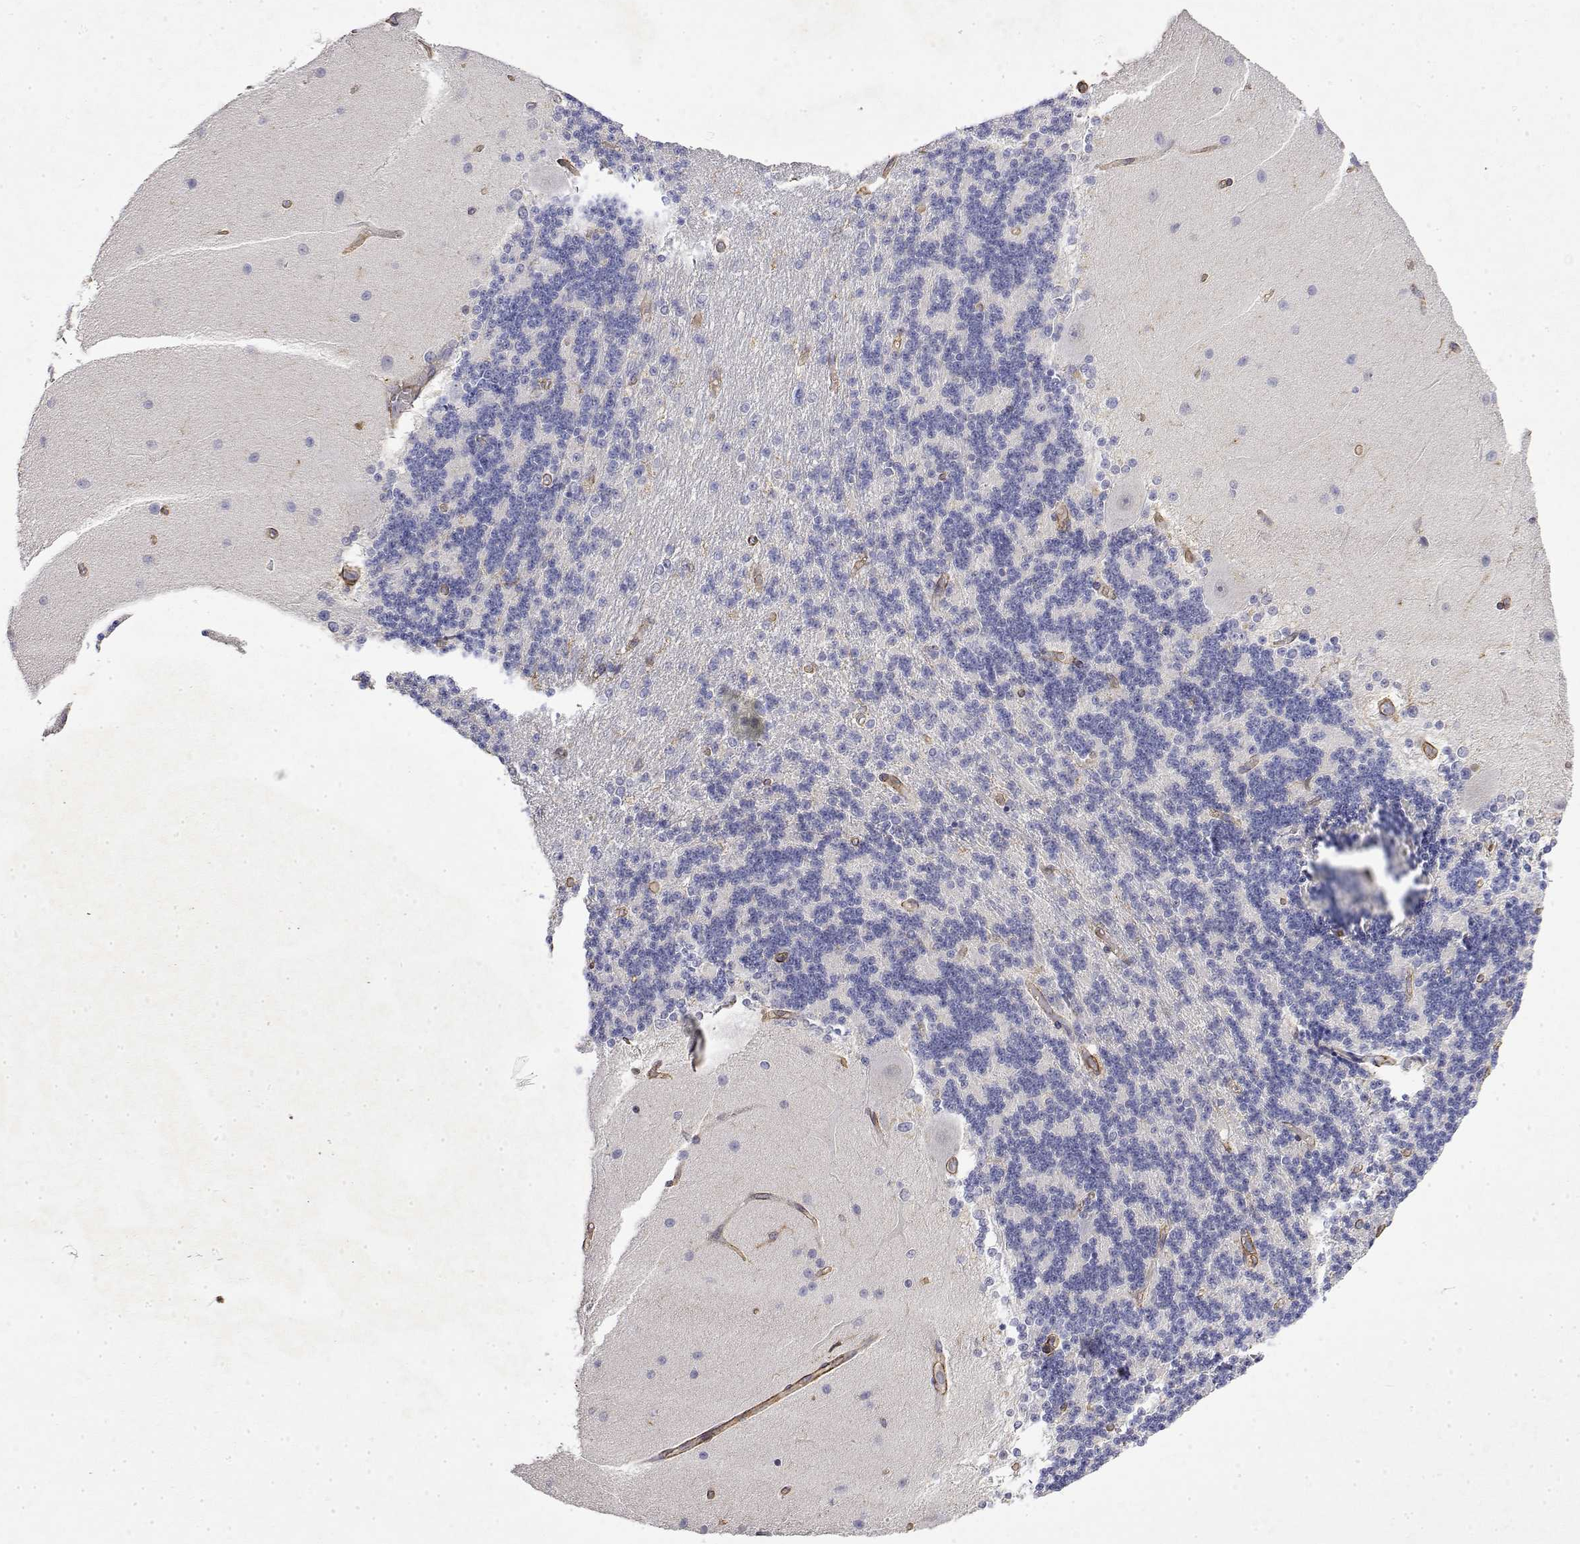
{"staining": {"intensity": "negative", "quantity": "none", "location": "none"}, "tissue": "cerebellum", "cell_type": "Cells in granular layer", "image_type": "normal", "snomed": [{"axis": "morphology", "description": "Normal tissue, NOS"}, {"axis": "topography", "description": "Cerebellum"}], "caption": "The histopathology image demonstrates no significant staining in cells in granular layer of cerebellum.", "gene": "SOWAHD", "patient": {"sex": "female", "age": 54}}